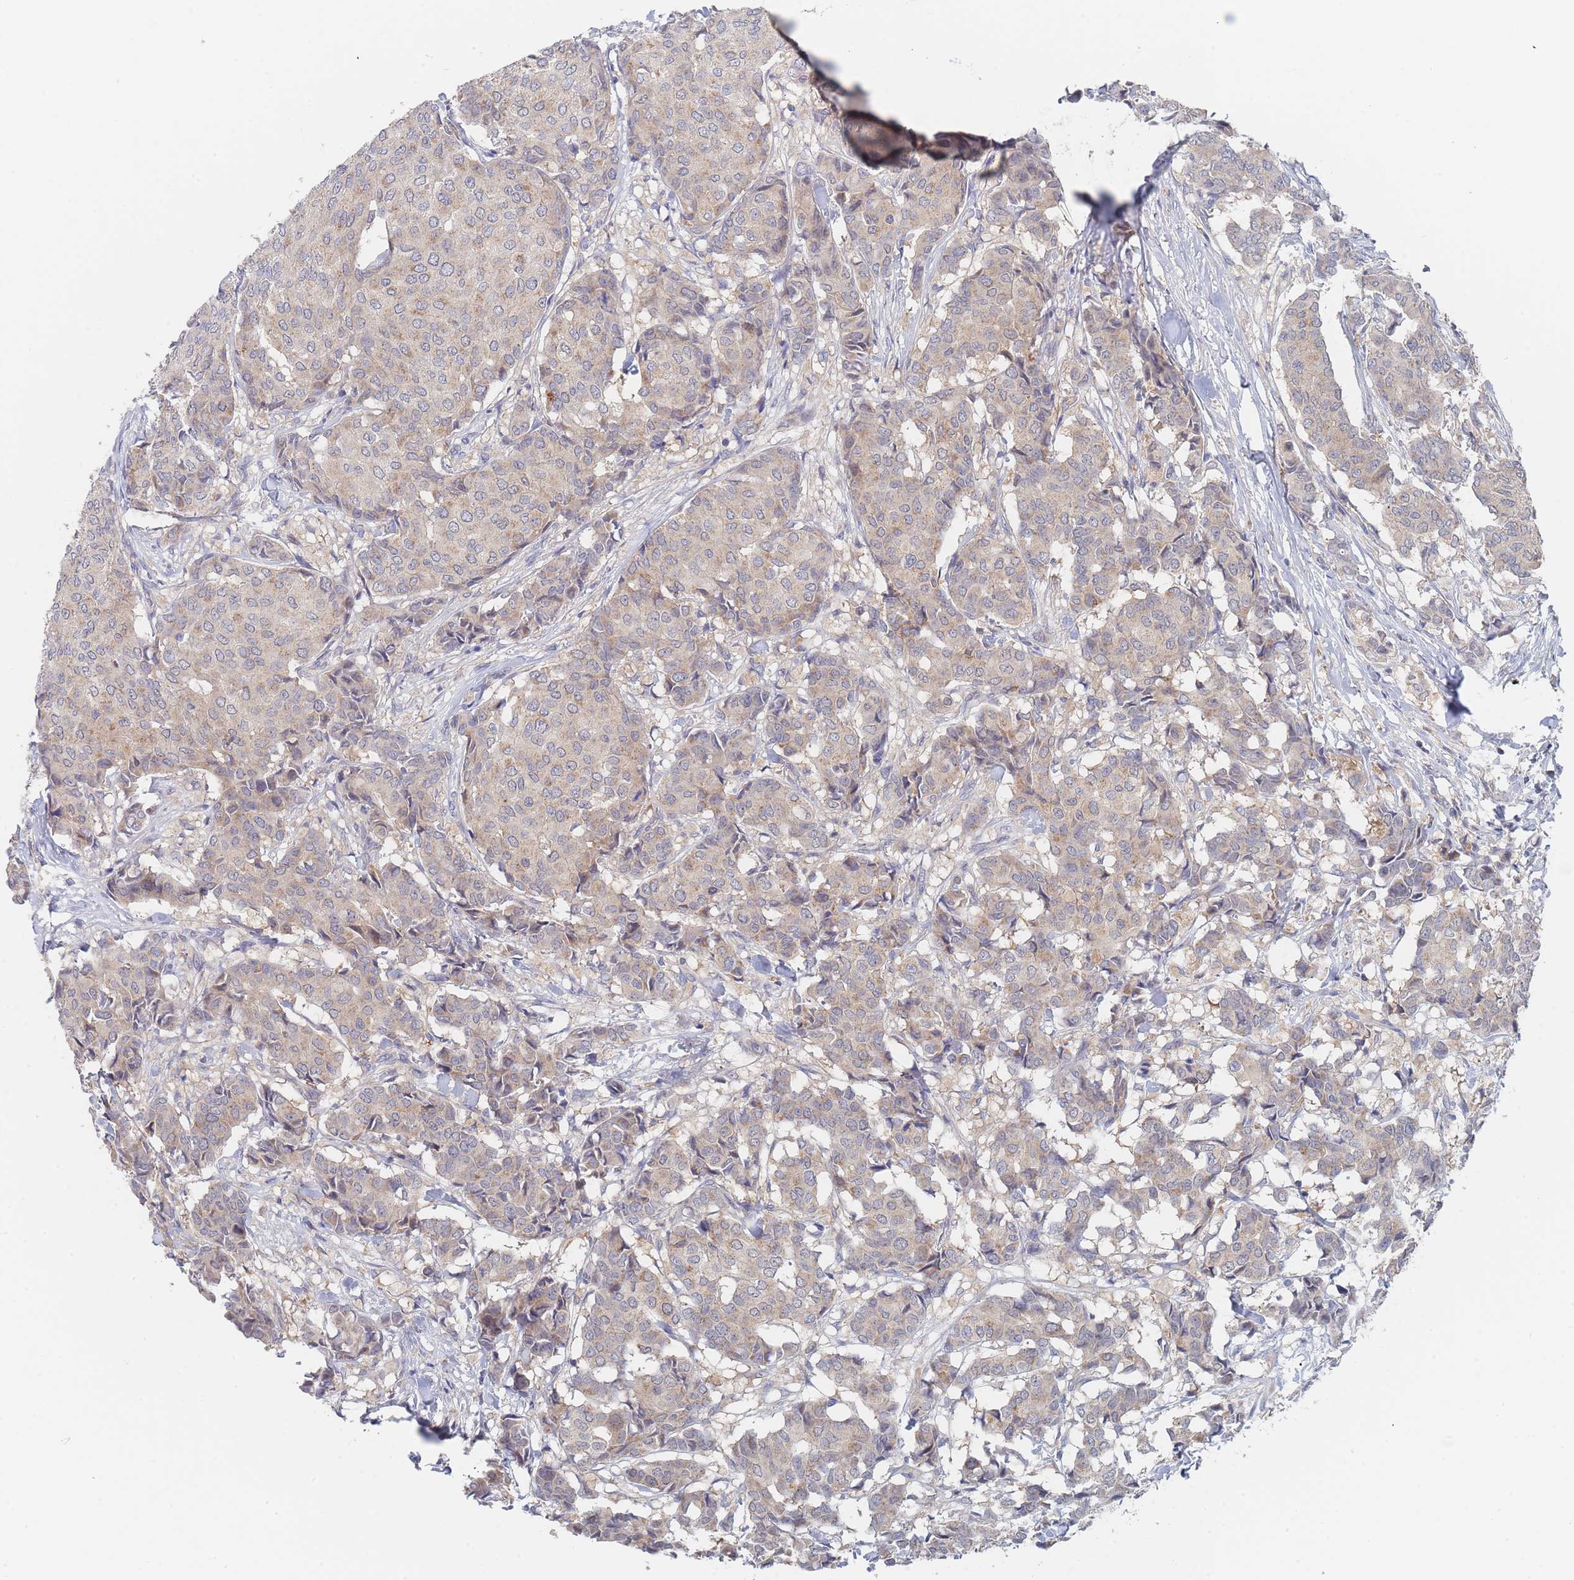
{"staining": {"intensity": "weak", "quantity": ">75%", "location": "cytoplasmic/membranous"}, "tissue": "breast cancer", "cell_type": "Tumor cells", "image_type": "cancer", "snomed": [{"axis": "morphology", "description": "Duct carcinoma"}, {"axis": "topography", "description": "Breast"}], "caption": "Immunohistochemical staining of infiltrating ductal carcinoma (breast) shows low levels of weak cytoplasmic/membranous staining in about >75% of tumor cells. Using DAB (brown) and hematoxylin (blue) stains, captured at high magnification using brightfield microscopy.", "gene": "PPP6C", "patient": {"sex": "female", "age": 75}}